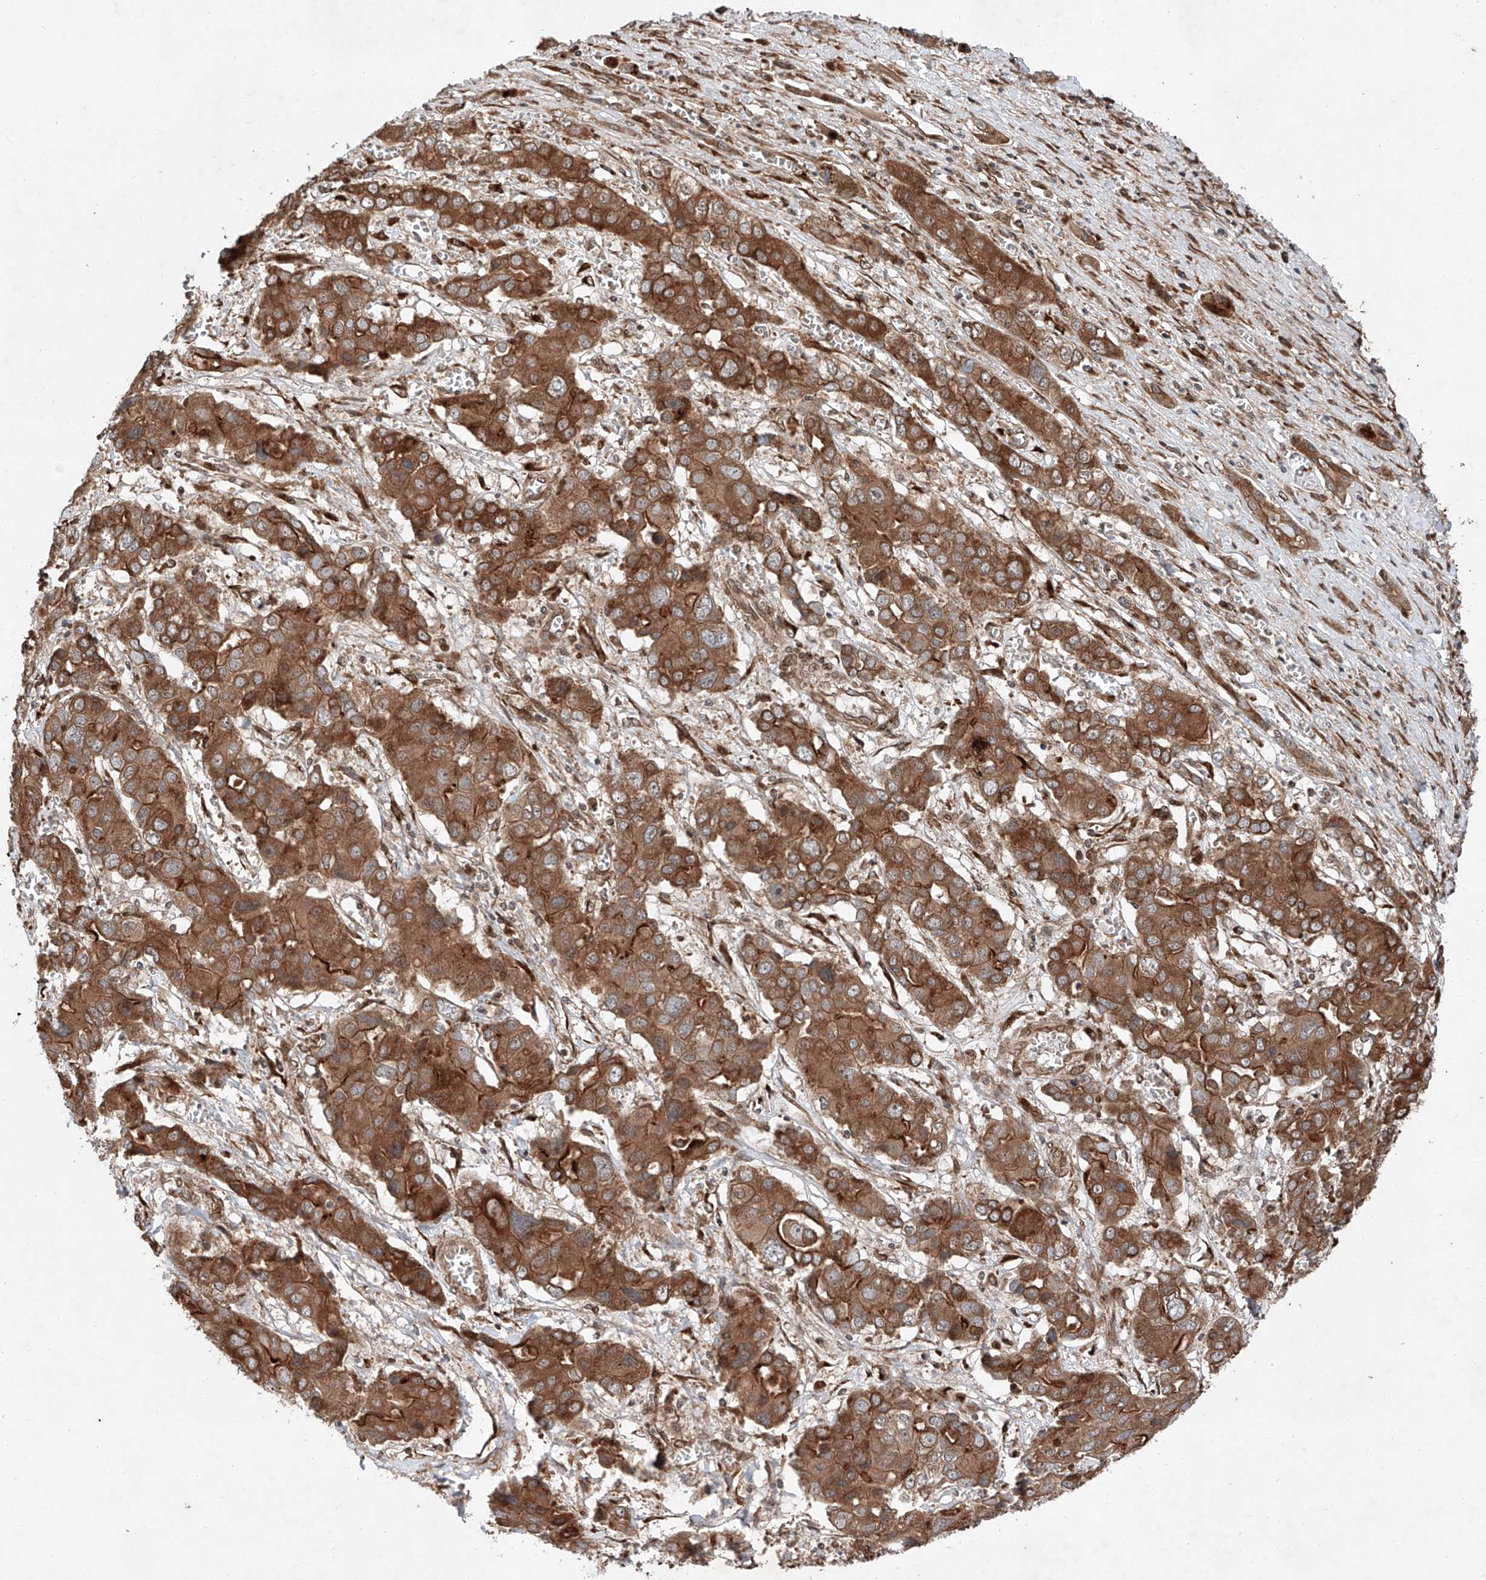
{"staining": {"intensity": "moderate", "quantity": ">75%", "location": "cytoplasmic/membranous"}, "tissue": "liver cancer", "cell_type": "Tumor cells", "image_type": "cancer", "snomed": [{"axis": "morphology", "description": "Cholangiocarcinoma"}, {"axis": "topography", "description": "Liver"}], "caption": "Immunohistochemical staining of liver cancer shows medium levels of moderate cytoplasmic/membranous protein expression in about >75% of tumor cells. (IHC, brightfield microscopy, high magnification).", "gene": "ZFP28", "patient": {"sex": "male", "age": 67}}